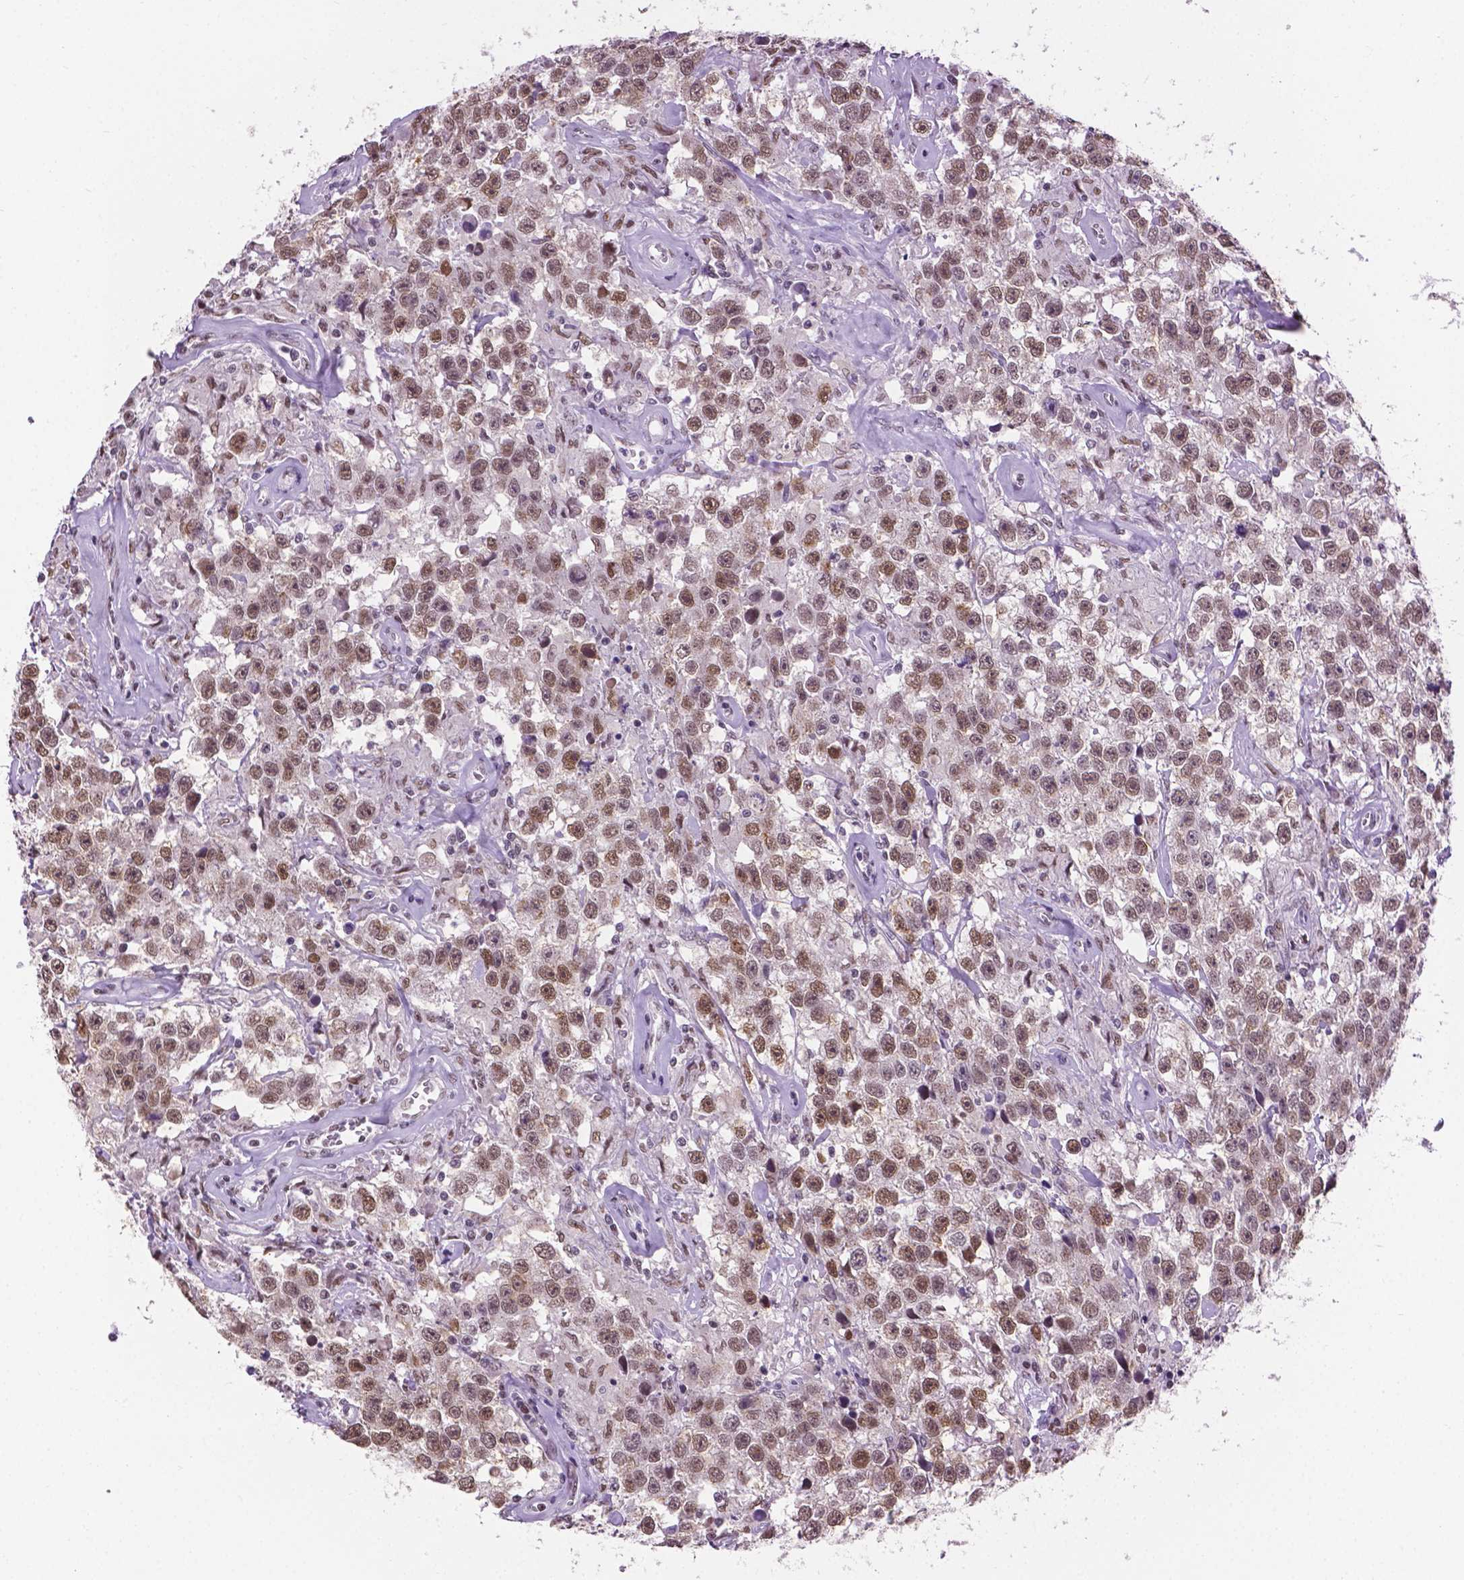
{"staining": {"intensity": "moderate", "quantity": ">75%", "location": "nuclear"}, "tissue": "testis cancer", "cell_type": "Tumor cells", "image_type": "cancer", "snomed": [{"axis": "morphology", "description": "Seminoma, NOS"}, {"axis": "topography", "description": "Testis"}], "caption": "Testis seminoma stained with a protein marker exhibits moderate staining in tumor cells.", "gene": "ABI2", "patient": {"sex": "male", "age": 43}}